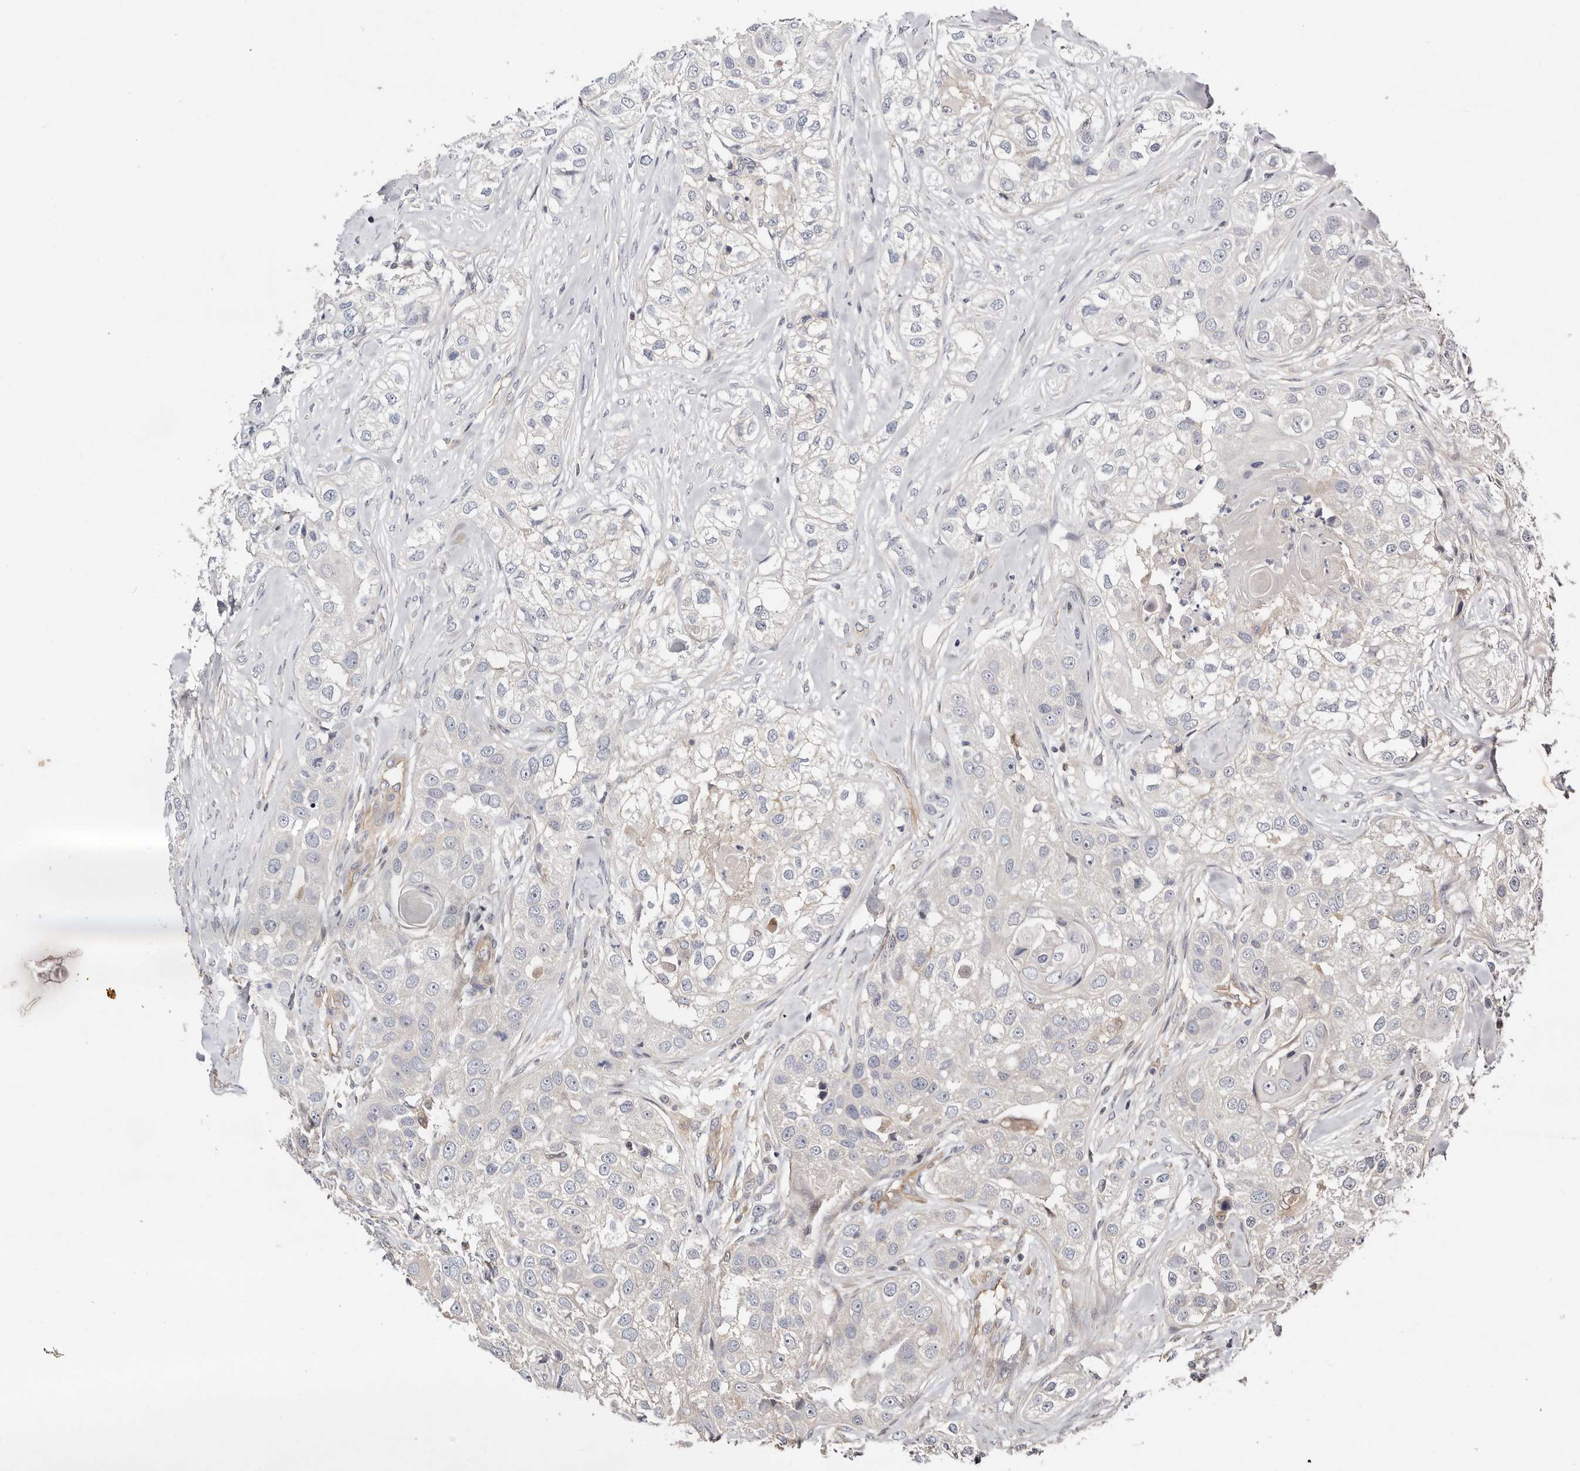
{"staining": {"intensity": "negative", "quantity": "none", "location": "none"}, "tissue": "head and neck cancer", "cell_type": "Tumor cells", "image_type": "cancer", "snomed": [{"axis": "morphology", "description": "Normal tissue, NOS"}, {"axis": "morphology", "description": "Squamous cell carcinoma, NOS"}, {"axis": "topography", "description": "Skeletal muscle"}, {"axis": "topography", "description": "Head-Neck"}], "caption": "This is an immunohistochemistry (IHC) image of human head and neck squamous cell carcinoma. There is no expression in tumor cells.", "gene": "MACF1", "patient": {"sex": "male", "age": 51}}